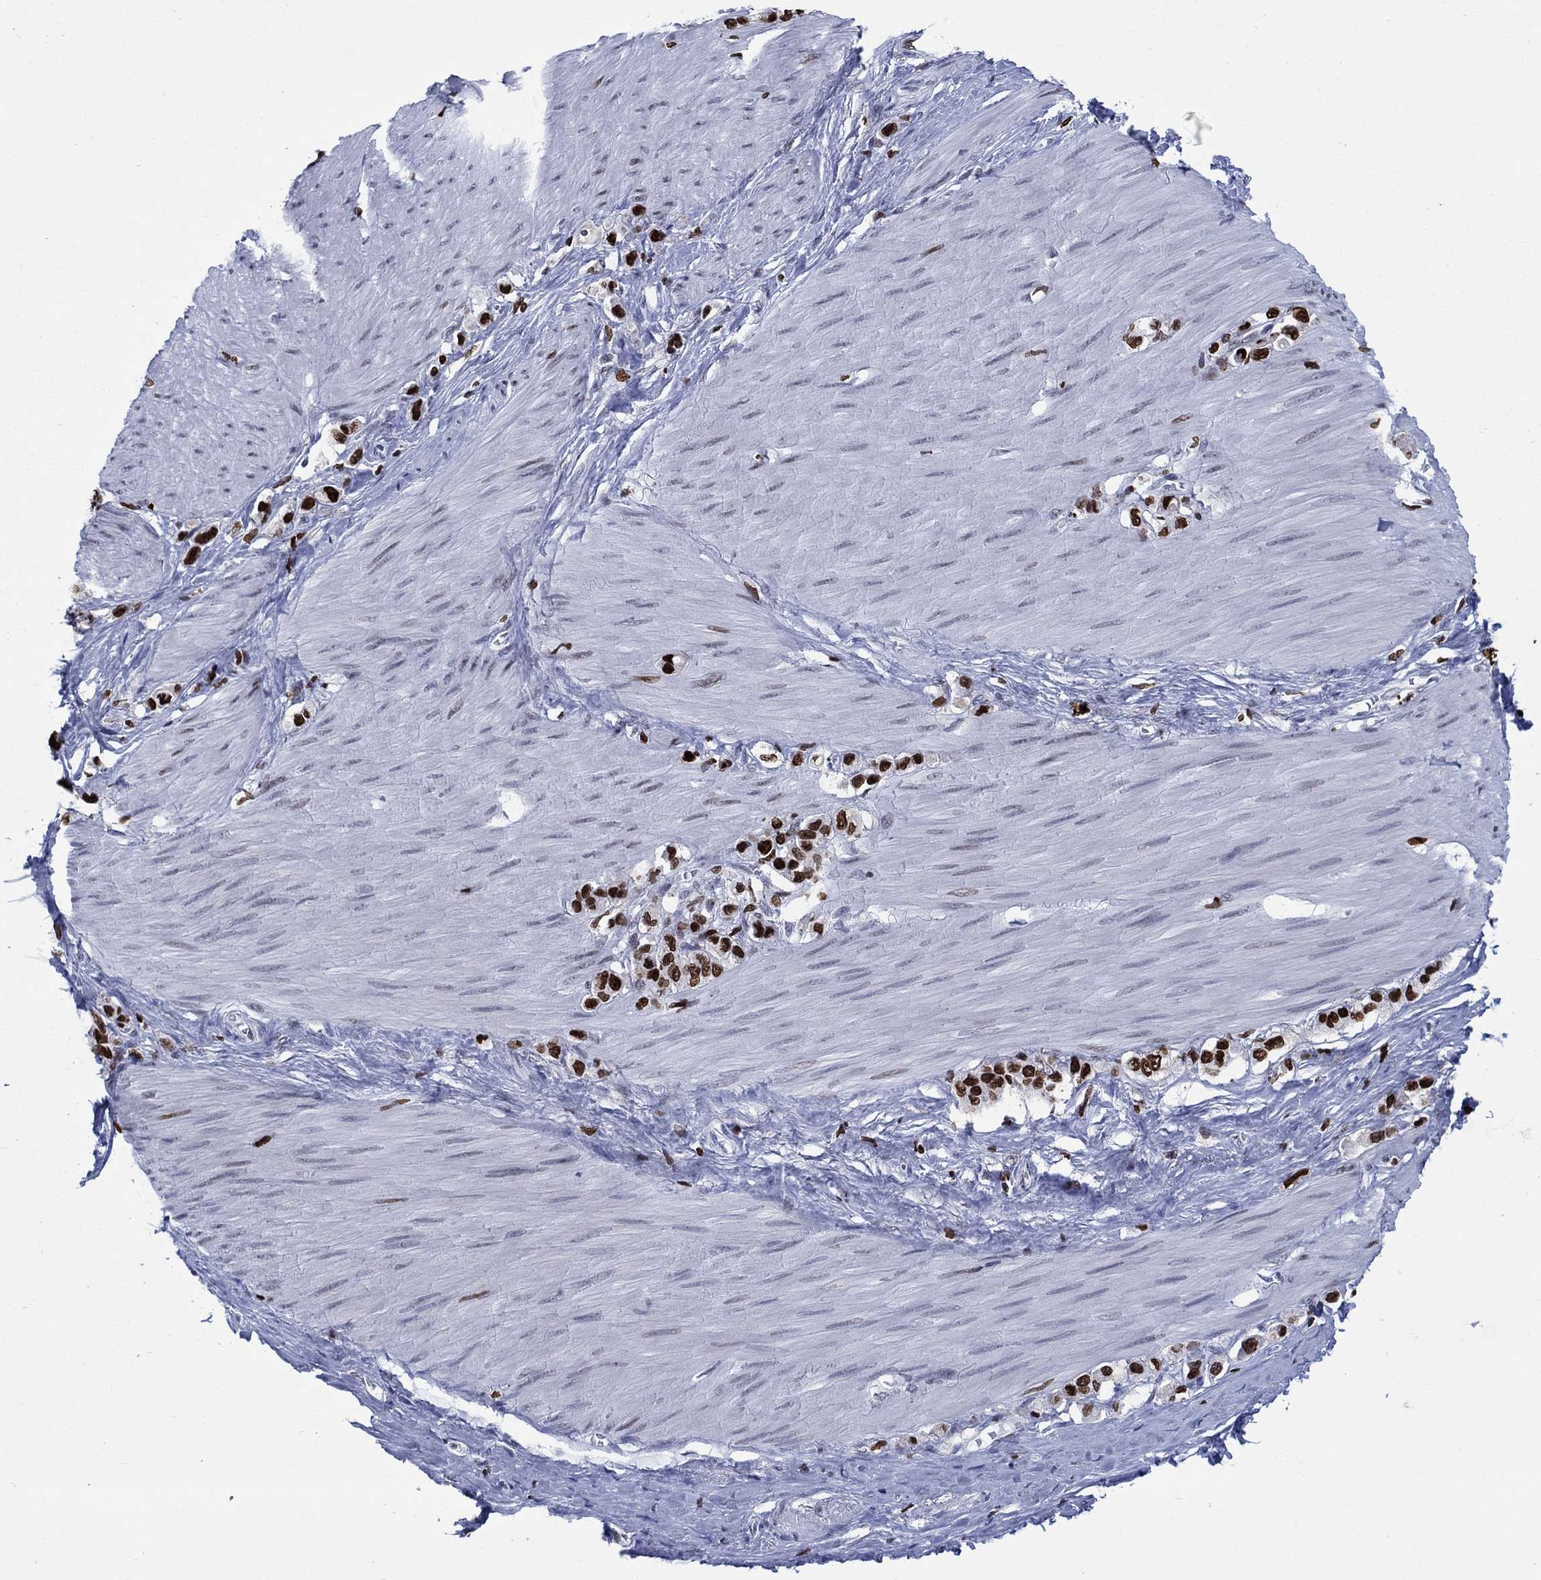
{"staining": {"intensity": "strong", "quantity": ">75%", "location": "nuclear"}, "tissue": "stomach cancer", "cell_type": "Tumor cells", "image_type": "cancer", "snomed": [{"axis": "morphology", "description": "Normal tissue, NOS"}, {"axis": "morphology", "description": "Adenocarcinoma, NOS"}, {"axis": "morphology", "description": "Adenocarcinoma, High grade"}, {"axis": "topography", "description": "Stomach, upper"}, {"axis": "topography", "description": "Stomach"}], "caption": "High-magnification brightfield microscopy of stomach adenocarcinoma stained with DAB (brown) and counterstained with hematoxylin (blue). tumor cells exhibit strong nuclear positivity is present in approximately>75% of cells.", "gene": "HMGA1", "patient": {"sex": "female", "age": 65}}